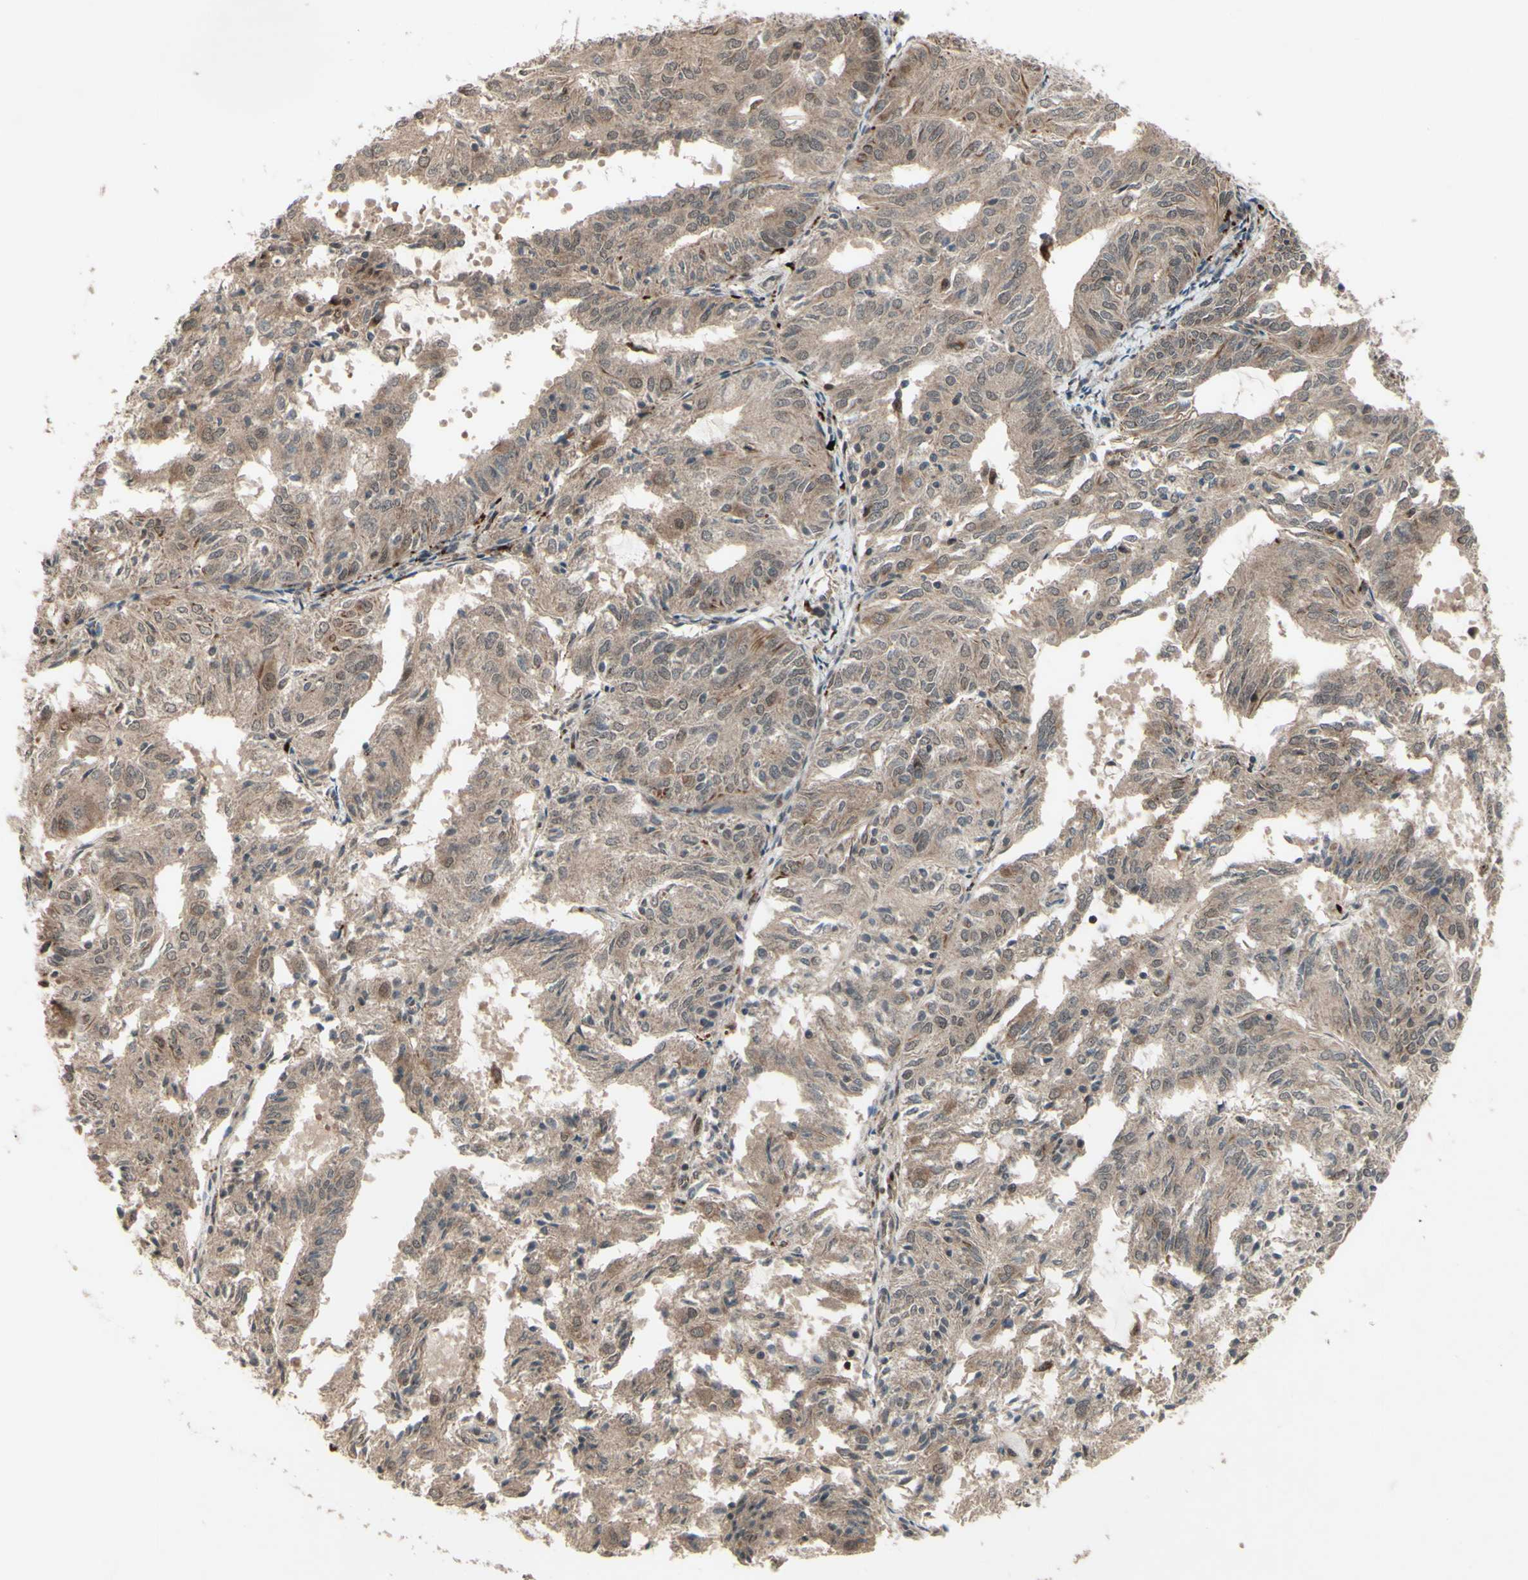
{"staining": {"intensity": "weak", "quantity": ">75%", "location": "cytoplasmic/membranous"}, "tissue": "endometrial cancer", "cell_type": "Tumor cells", "image_type": "cancer", "snomed": [{"axis": "morphology", "description": "Adenocarcinoma, NOS"}, {"axis": "topography", "description": "Uterus"}], "caption": "A low amount of weak cytoplasmic/membranous positivity is seen in approximately >75% of tumor cells in endometrial cancer tissue.", "gene": "MLF2", "patient": {"sex": "female", "age": 60}}